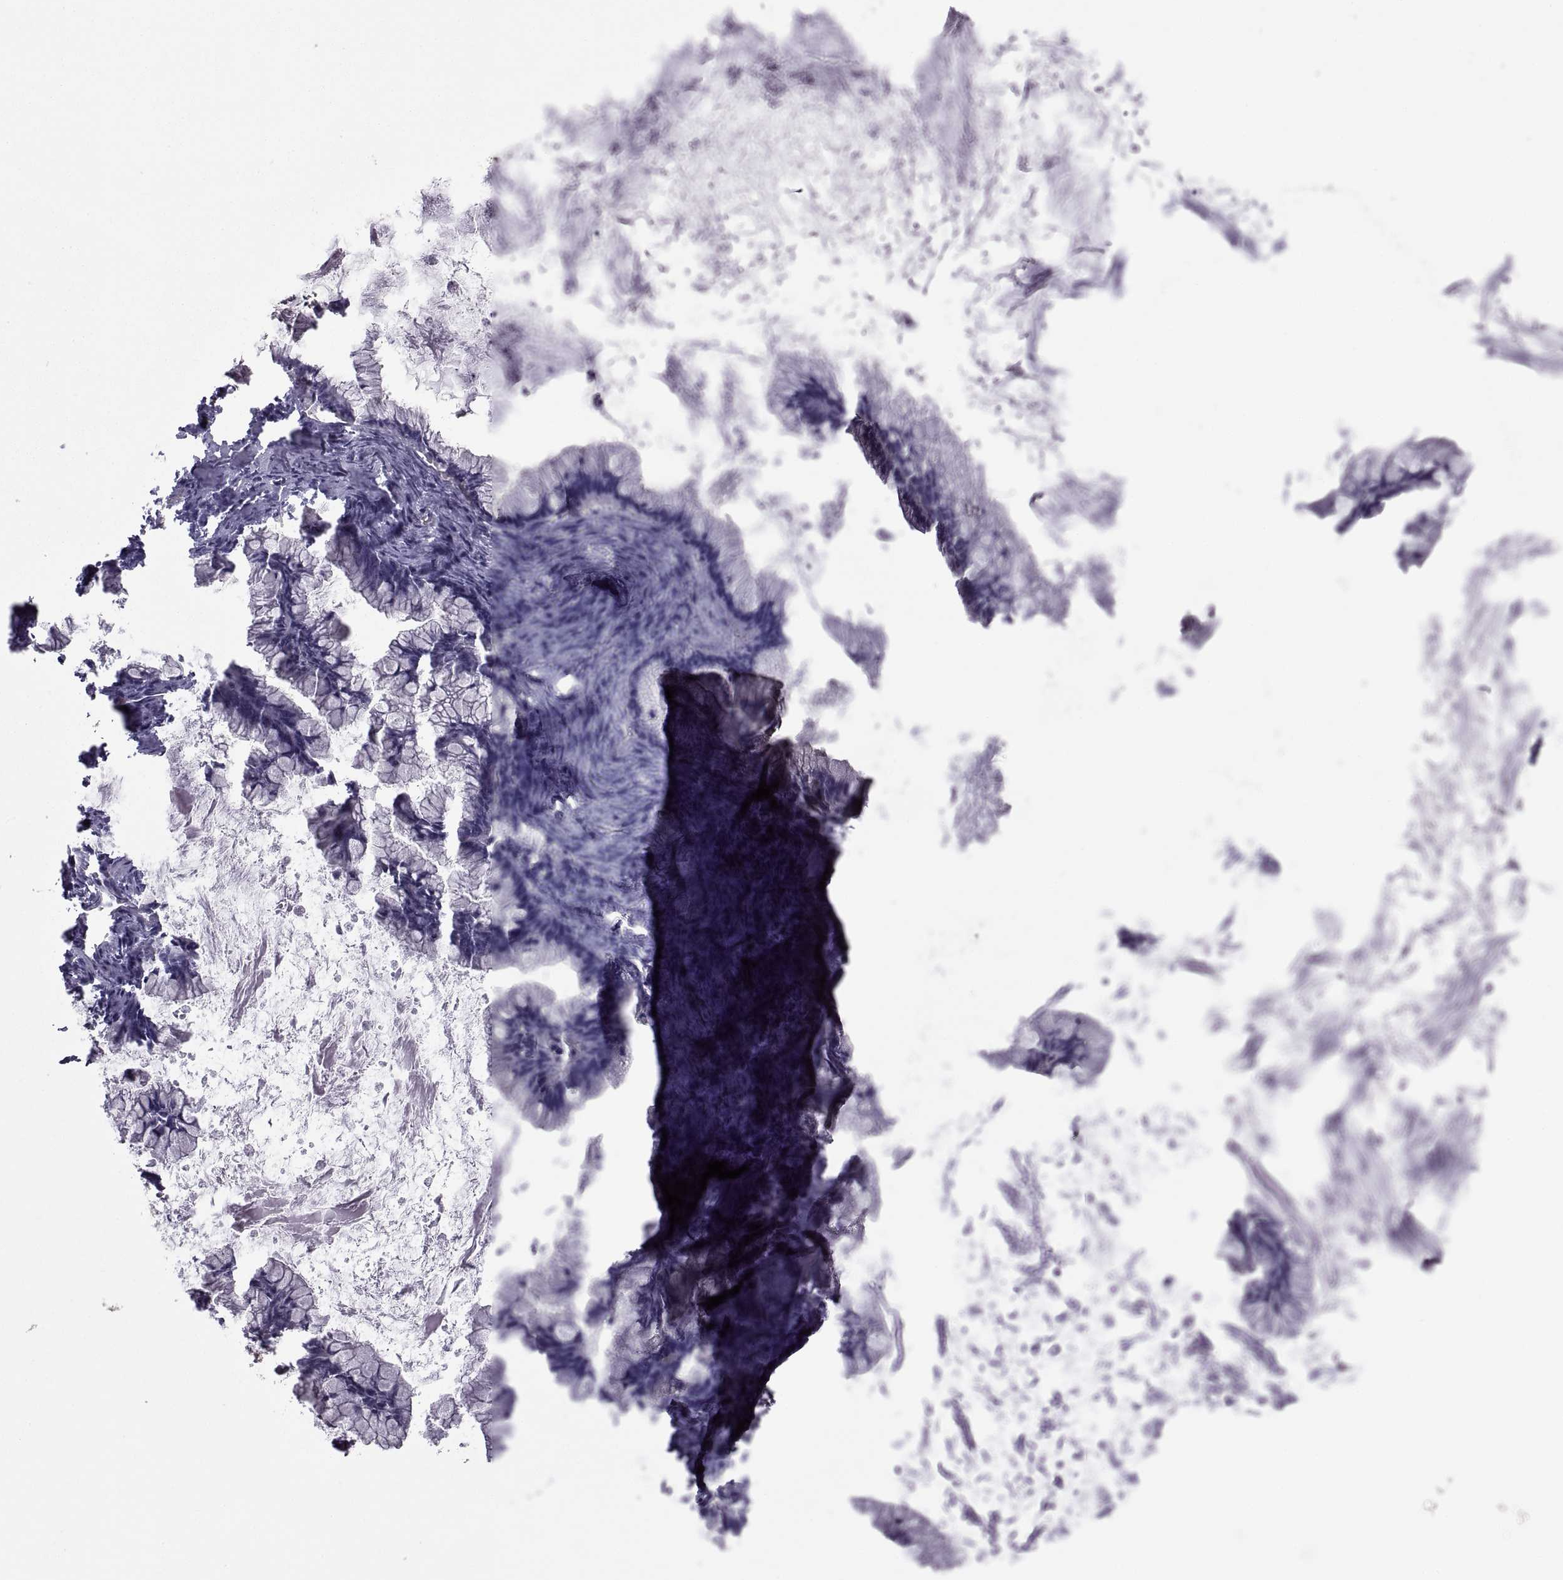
{"staining": {"intensity": "negative", "quantity": "none", "location": "none"}, "tissue": "ovarian cancer", "cell_type": "Tumor cells", "image_type": "cancer", "snomed": [{"axis": "morphology", "description": "Cystadenocarcinoma, mucinous, NOS"}, {"axis": "topography", "description": "Ovary"}], "caption": "This histopathology image is of mucinous cystadenocarcinoma (ovarian) stained with IHC to label a protein in brown with the nuclei are counter-stained blue. There is no staining in tumor cells.", "gene": "MYH9", "patient": {"sex": "female", "age": 67}}